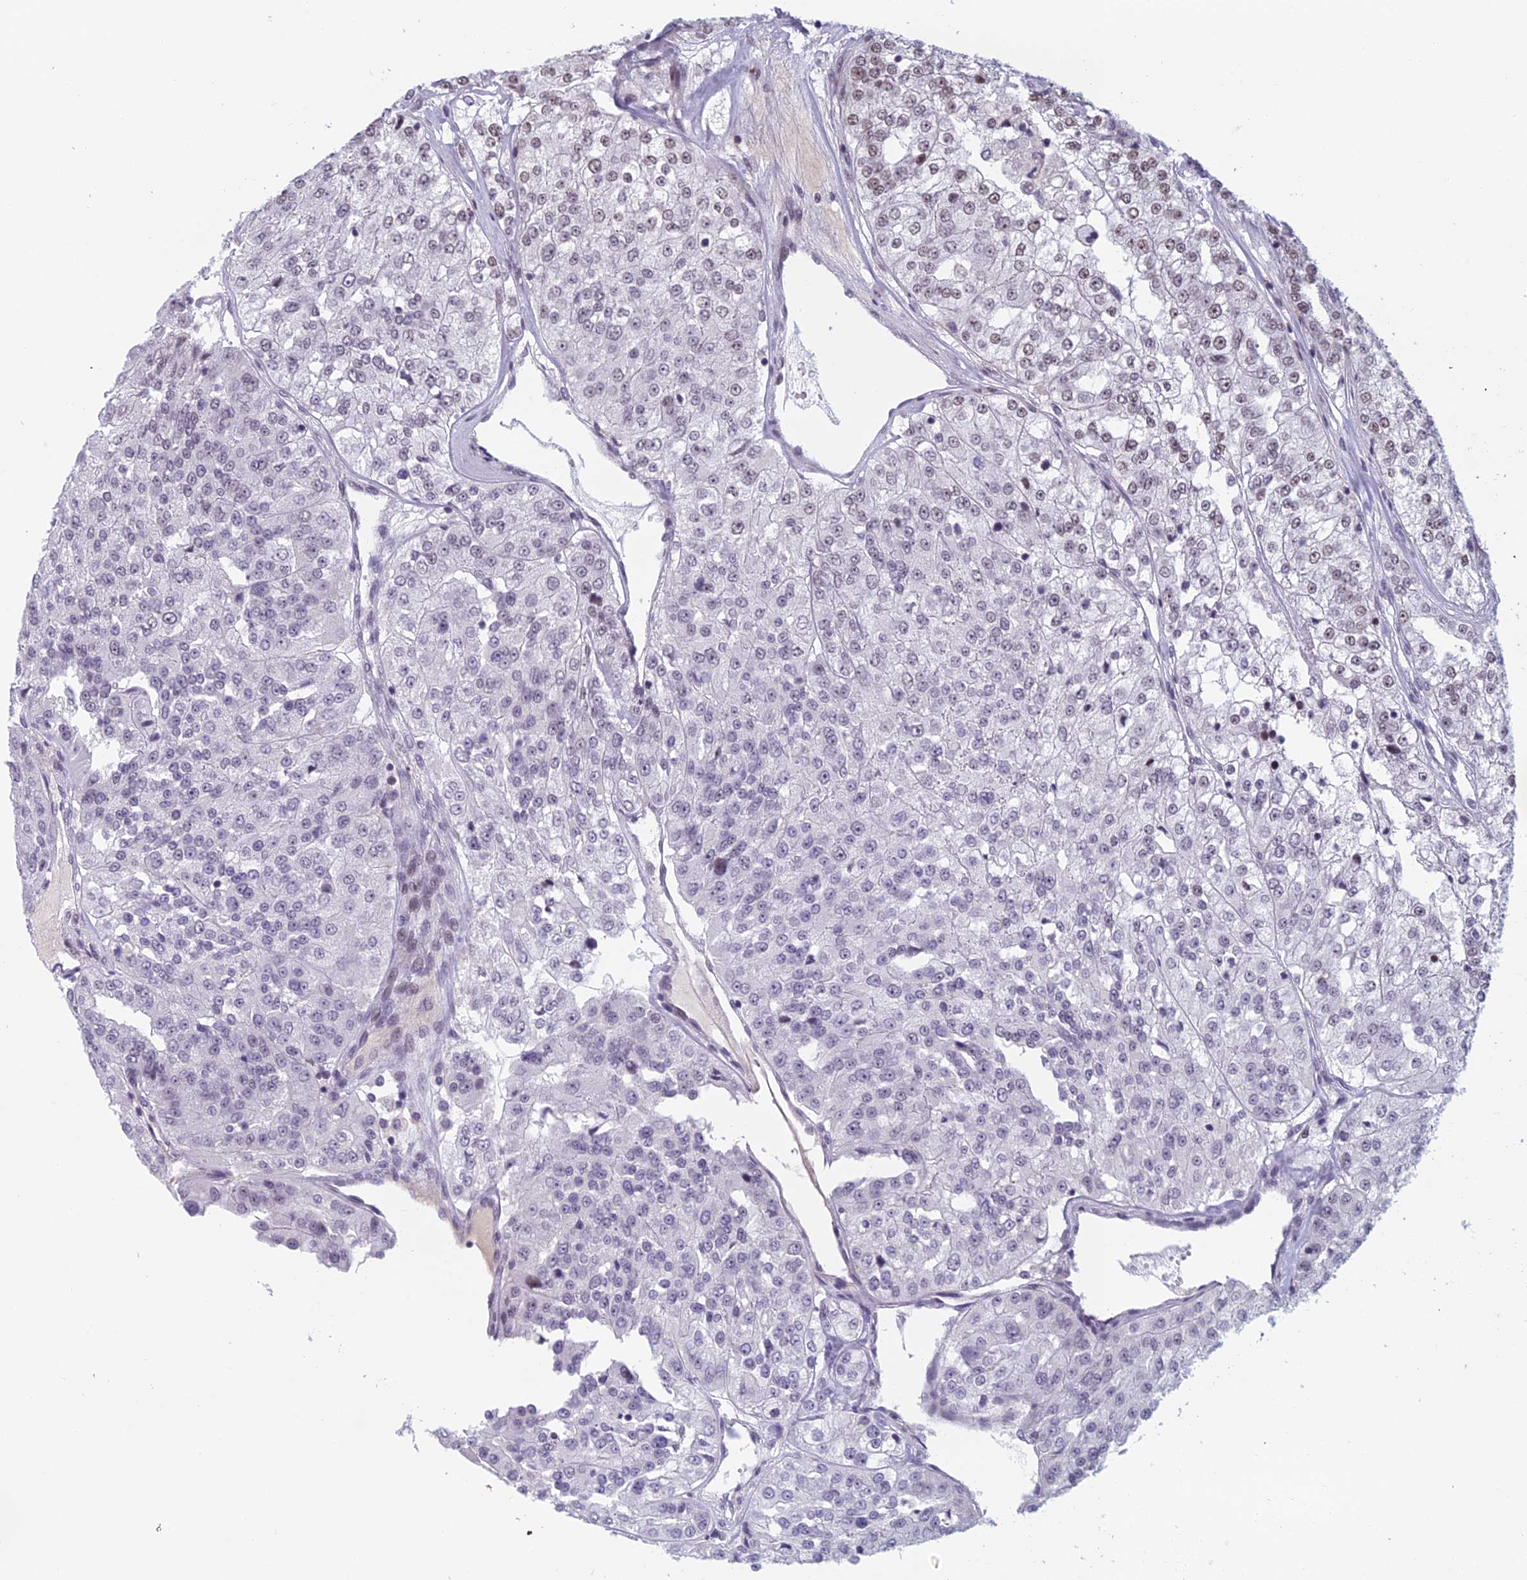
{"staining": {"intensity": "weak", "quantity": "25%-75%", "location": "nuclear"}, "tissue": "renal cancer", "cell_type": "Tumor cells", "image_type": "cancer", "snomed": [{"axis": "morphology", "description": "Adenocarcinoma, NOS"}, {"axis": "topography", "description": "Kidney"}], "caption": "A brown stain shows weak nuclear staining of a protein in human renal cancer (adenocarcinoma) tumor cells.", "gene": "RGS17", "patient": {"sex": "female", "age": 63}}